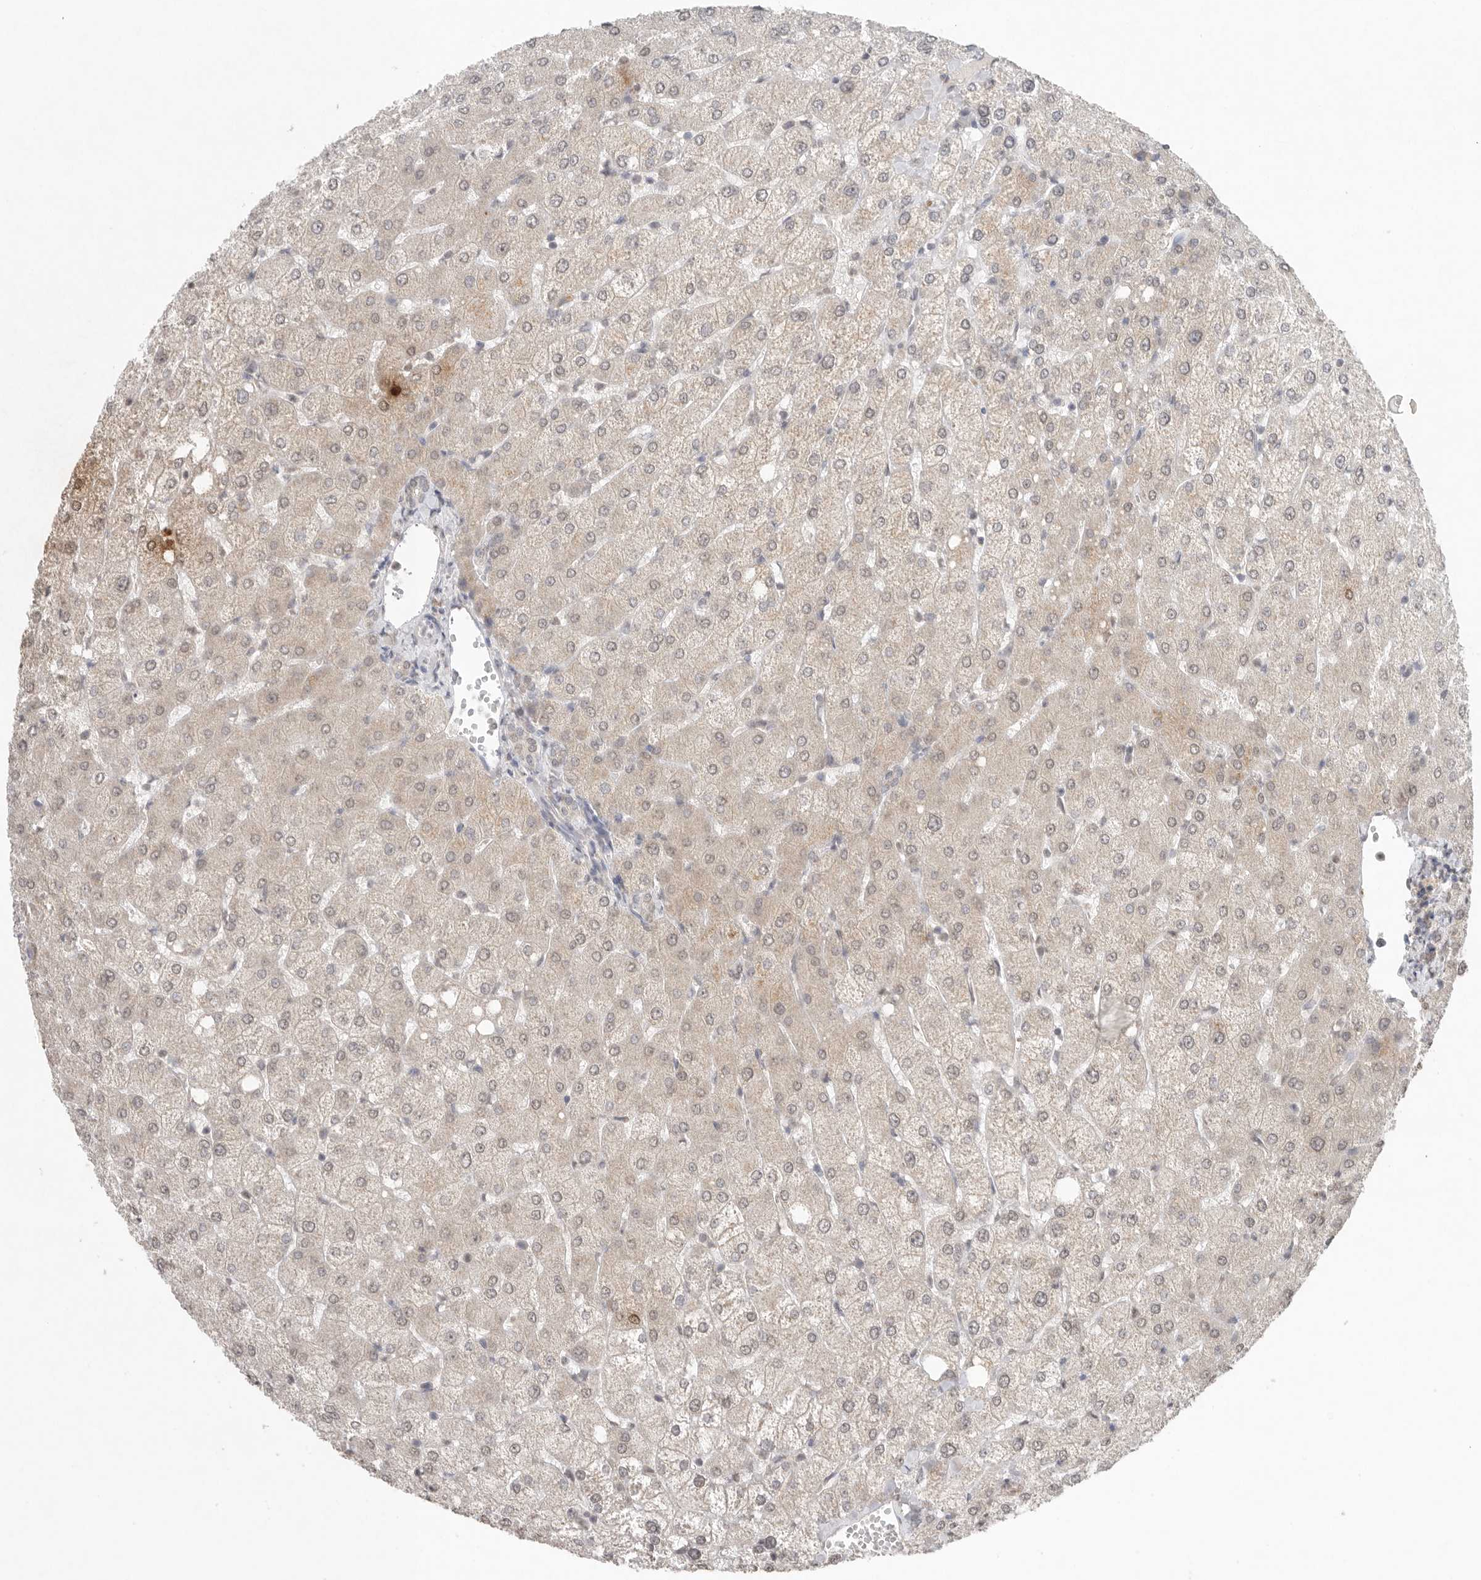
{"staining": {"intensity": "negative", "quantity": "none", "location": "none"}, "tissue": "liver", "cell_type": "Cholangiocytes", "image_type": "normal", "snomed": [{"axis": "morphology", "description": "Normal tissue, NOS"}, {"axis": "topography", "description": "Liver"}], "caption": "This photomicrograph is of unremarkable liver stained with IHC to label a protein in brown with the nuclei are counter-stained blue. There is no positivity in cholangiocytes. Brightfield microscopy of IHC stained with DAB (brown) and hematoxylin (blue), captured at high magnification.", "gene": "KLK5", "patient": {"sex": "female", "age": 54}}